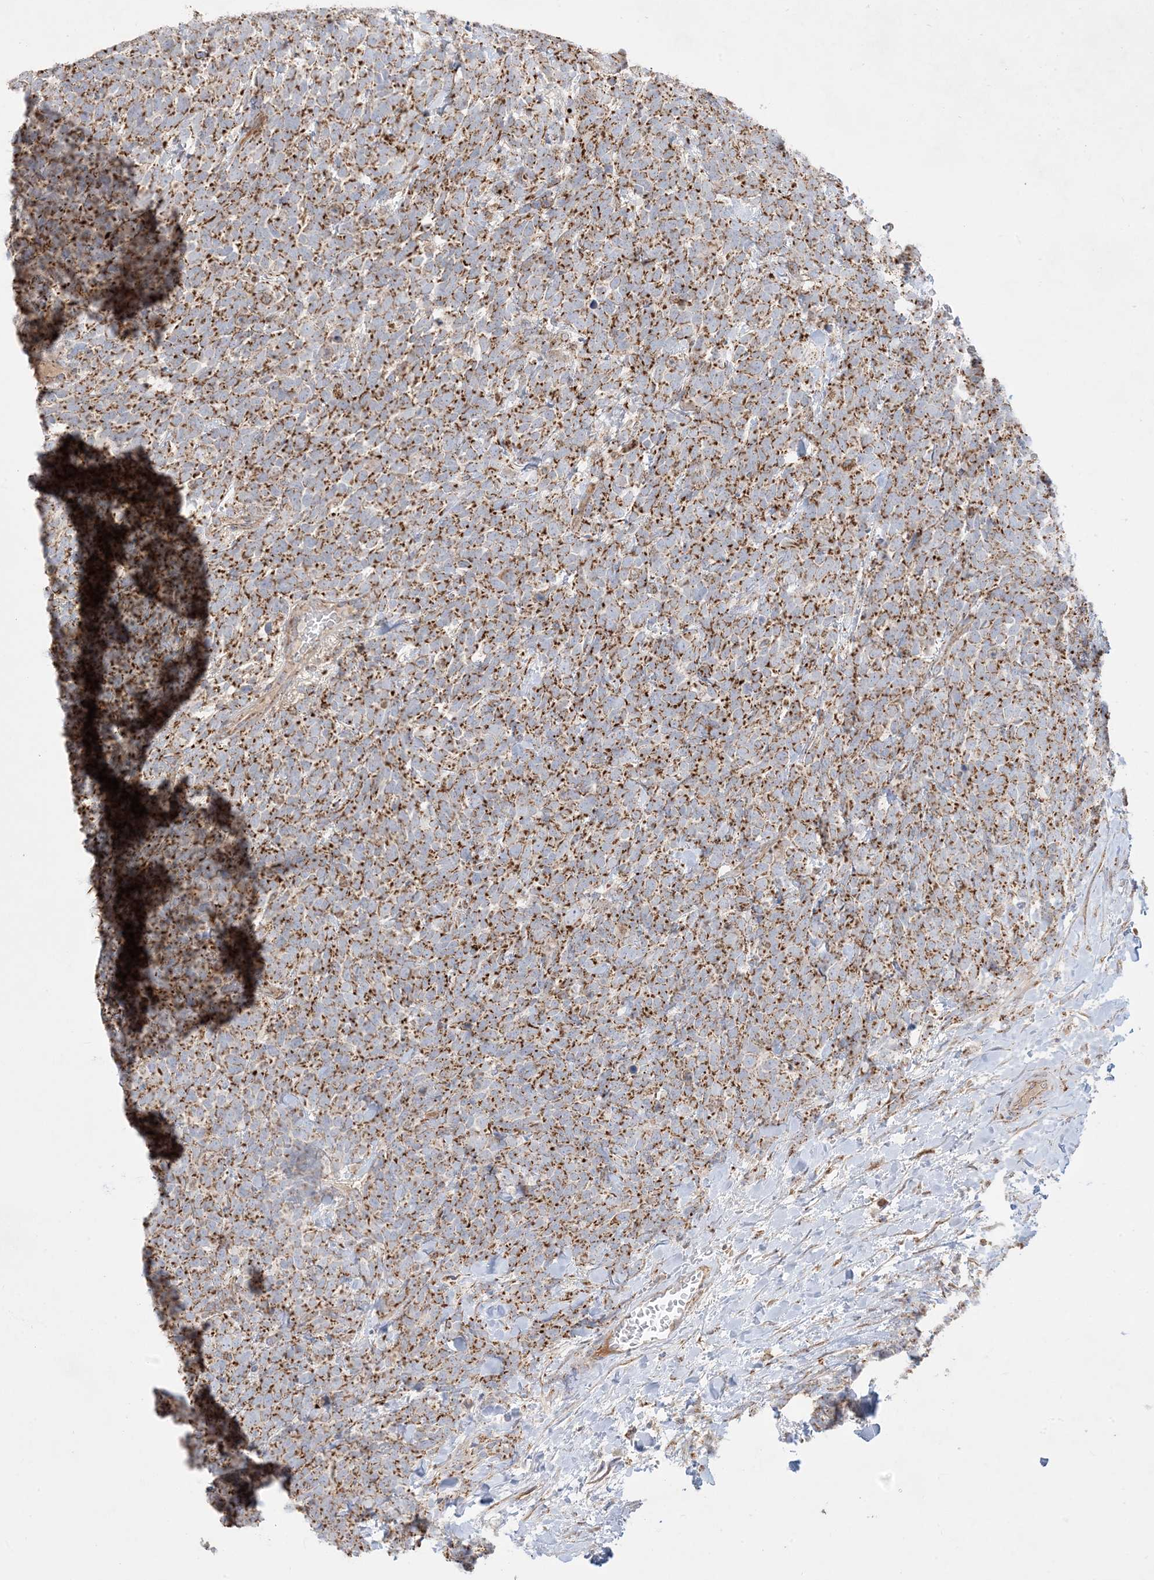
{"staining": {"intensity": "moderate", "quantity": ">75%", "location": "cytoplasmic/membranous"}, "tissue": "urothelial cancer", "cell_type": "Tumor cells", "image_type": "cancer", "snomed": [{"axis": "morphology", "description": "Urothelial carcinoma, High grade"}, {"axis": "topography", "description": "Urinary bladder"}], "caption": "Human urothelial cancer stained for a protein (brown) reveals moderate cytoplasmic/membranous positive expression in approximately >75% of tumor cells.", "gene": "NDUFAF3", "patient": {"sex": "female", "age": 82}}